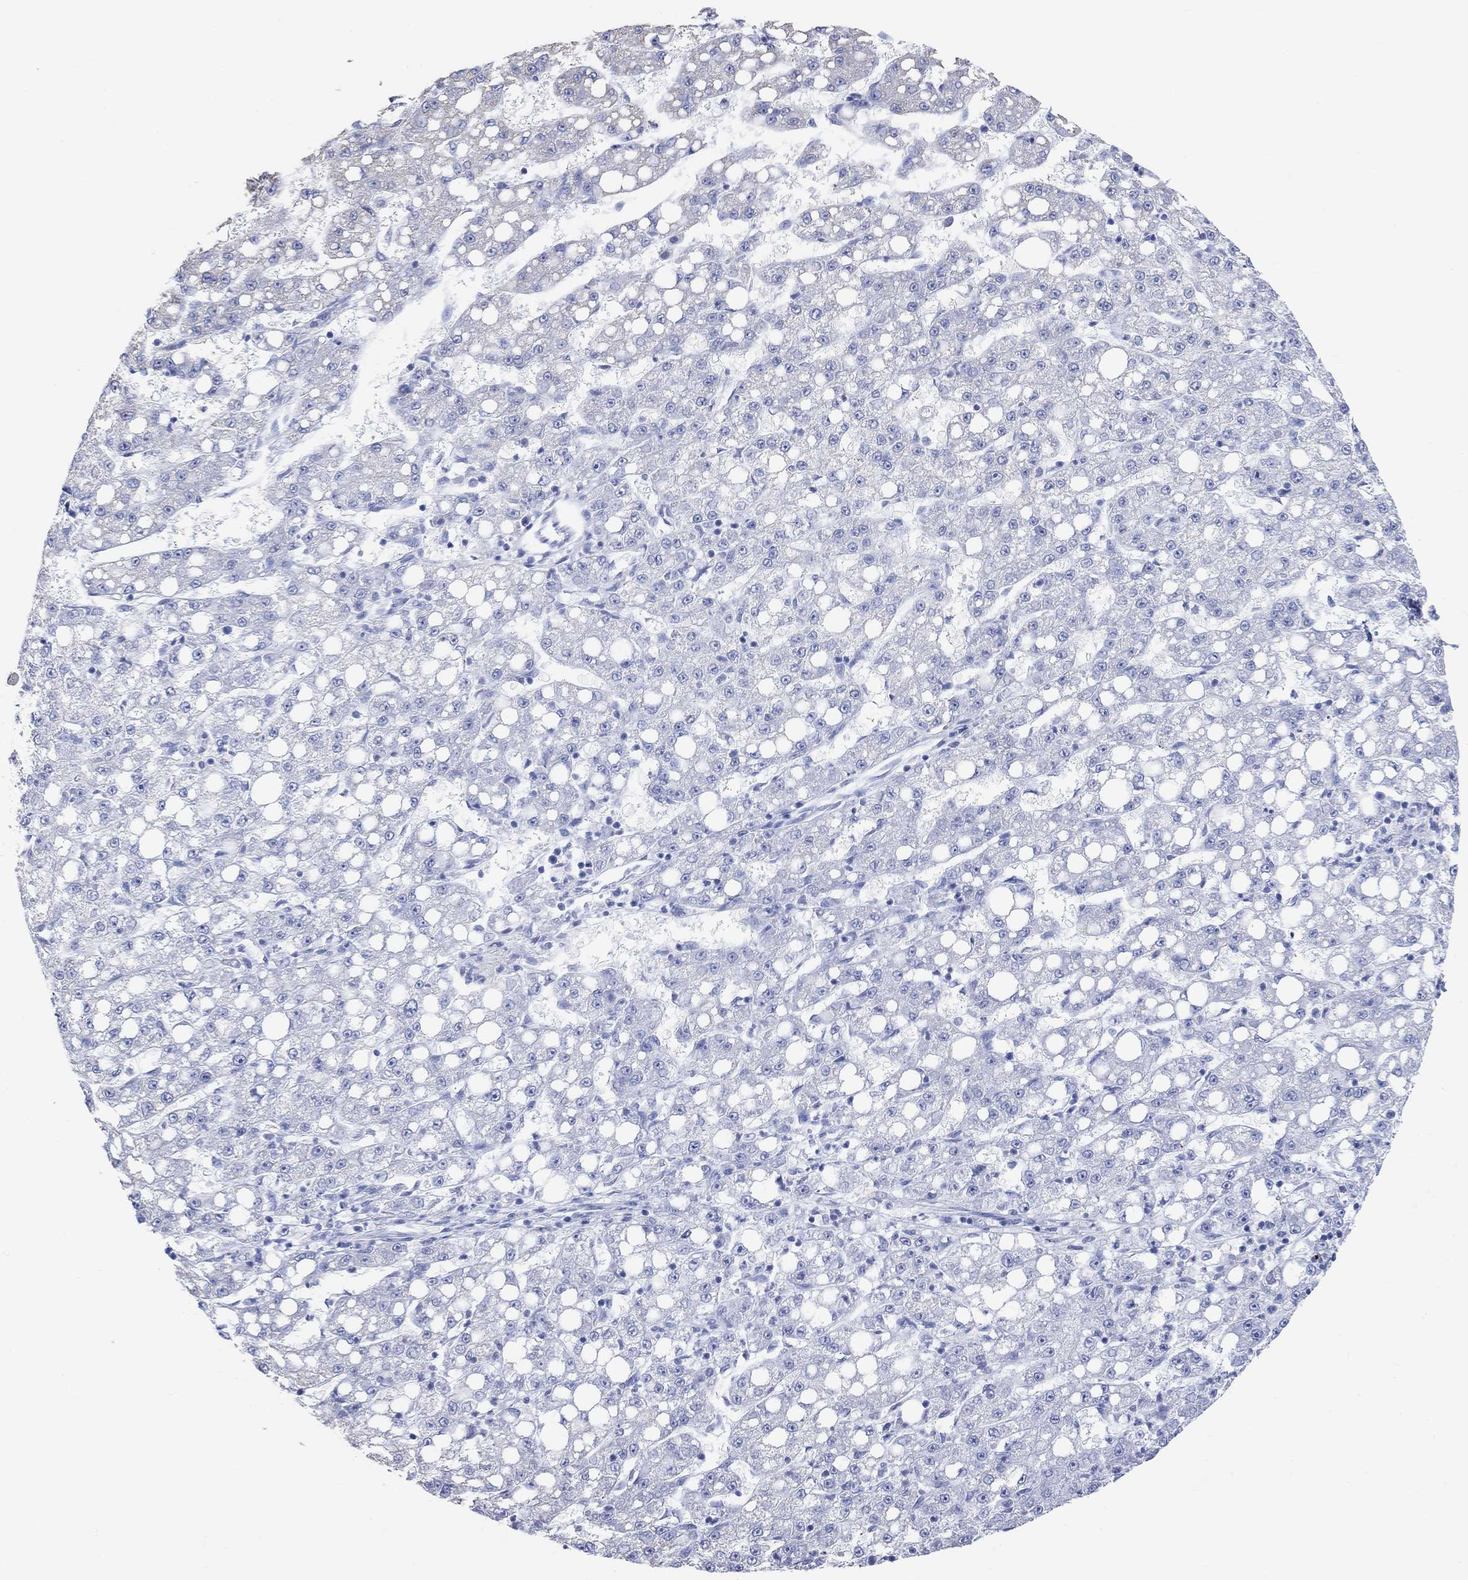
{"staining": {"intensity": "negative", "quantity": "none", "location": "none"}, "tissue": "liver cancer", "cell_type": "Tumor cells", "image_type": "cancer", "snomed": [{"axis": "morphology", "description": "Carcinoma, Hepatocellular, NOS"}, {"axis": "topography", "description": "Liver"}], "caption": "Histopathology image shows no protein positivity in tumor cells of hepatocellular carcinoma (liver) tissue.", "gene": "SYT12", "patient": {"sex": "female", "age": 65}}